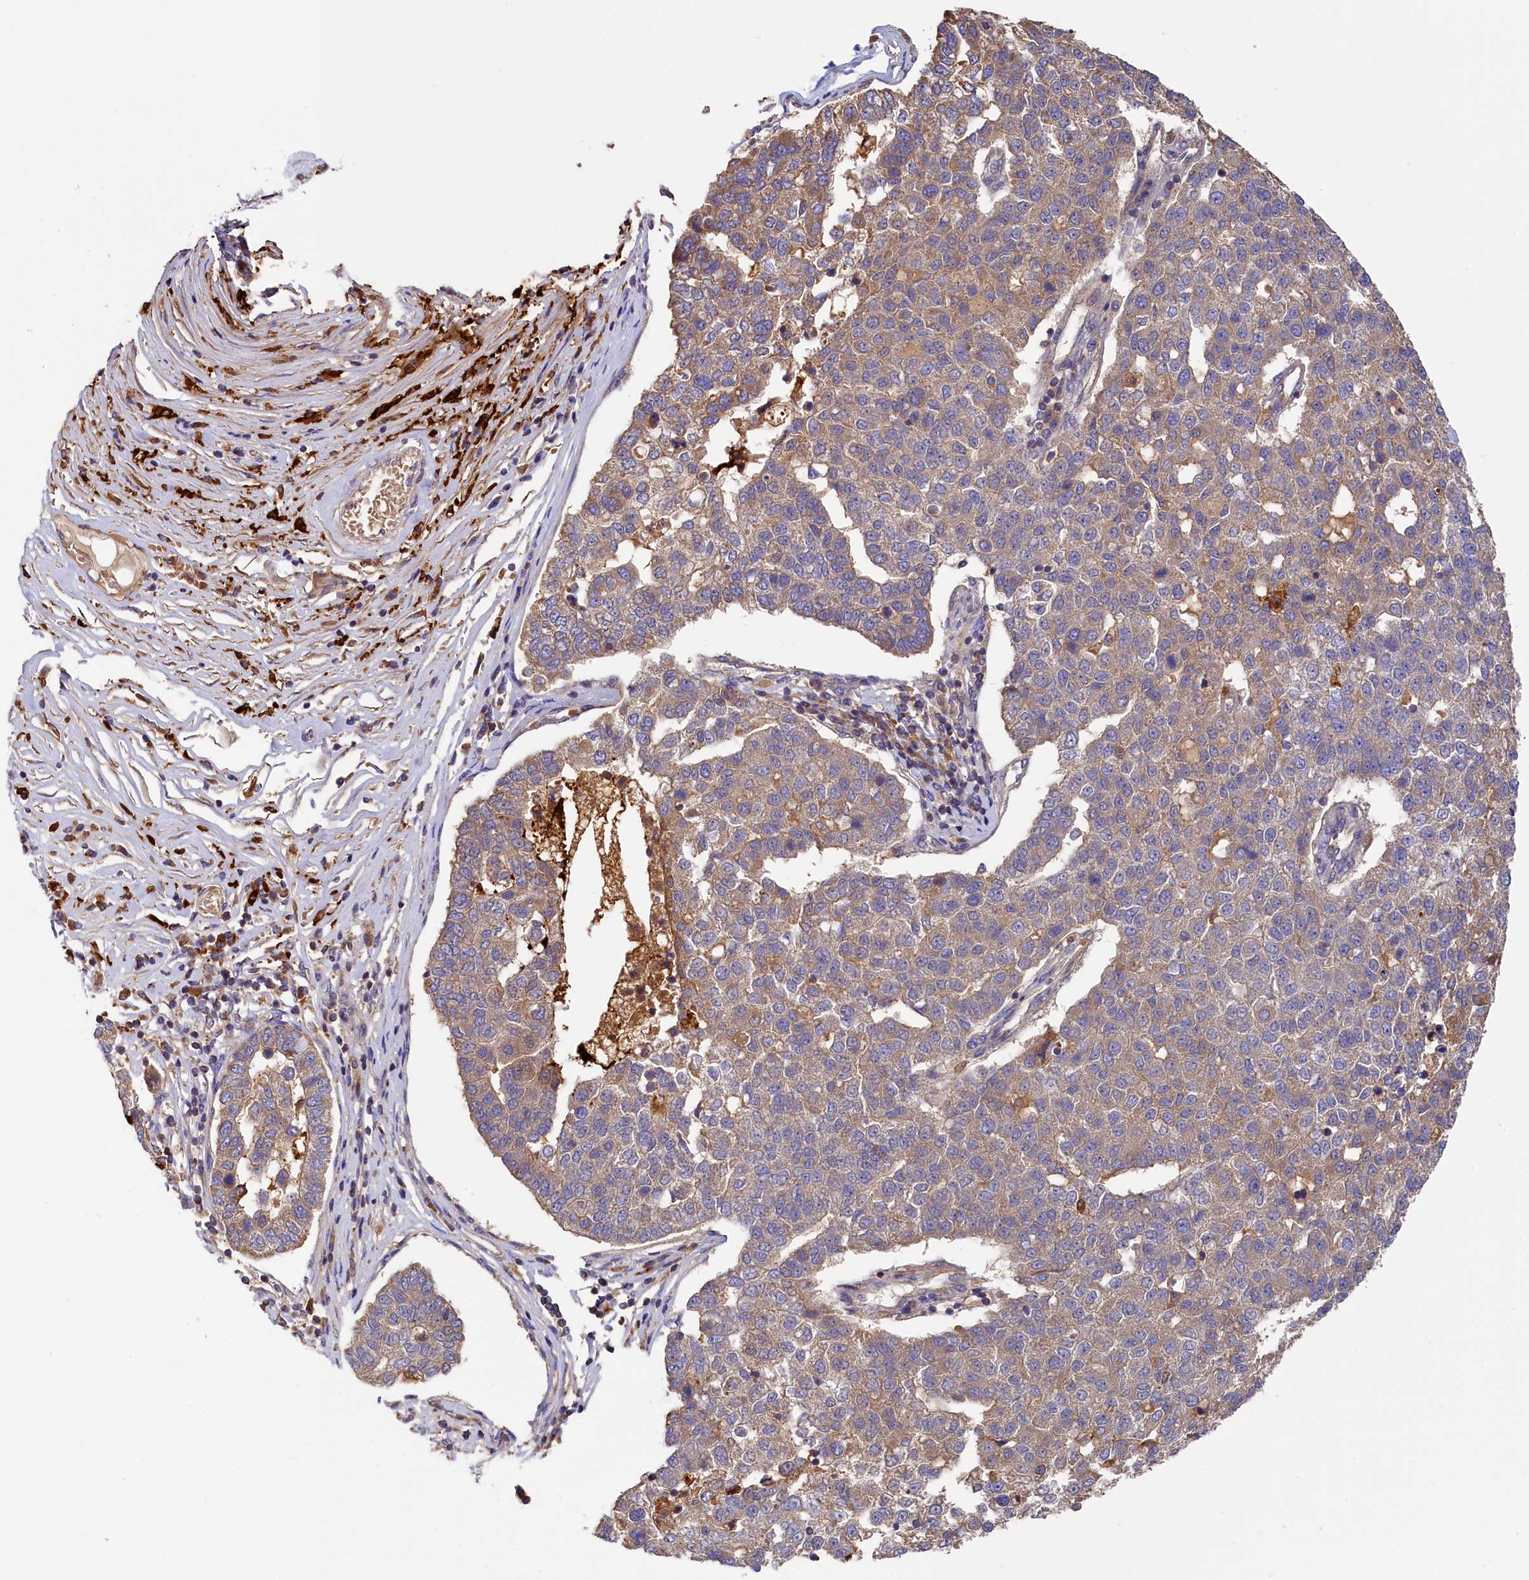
{"staining": {"intensity": "moderate", "quantity": "<25%", "location": "cytoplasmic/membranous"}, "tissue": "pancreatic cancer", "cell_type": "Tumor cells", "image_type": "cancer", "snomed": [{"axis": "morphology", "description": "Adenocarcinoma, NOS"}, {"axis": "topography", "description": "Pancreas"}], "caption": "Immunohistochemical staining of pancreatic cancer (adenocarcinoma) demonstrates low levels of moderate cytoplasmic/membranous protein staining in about <25% of tumor cells.", "gene": "SEC31B", "patient": {"sex": "female", "age": 61}}